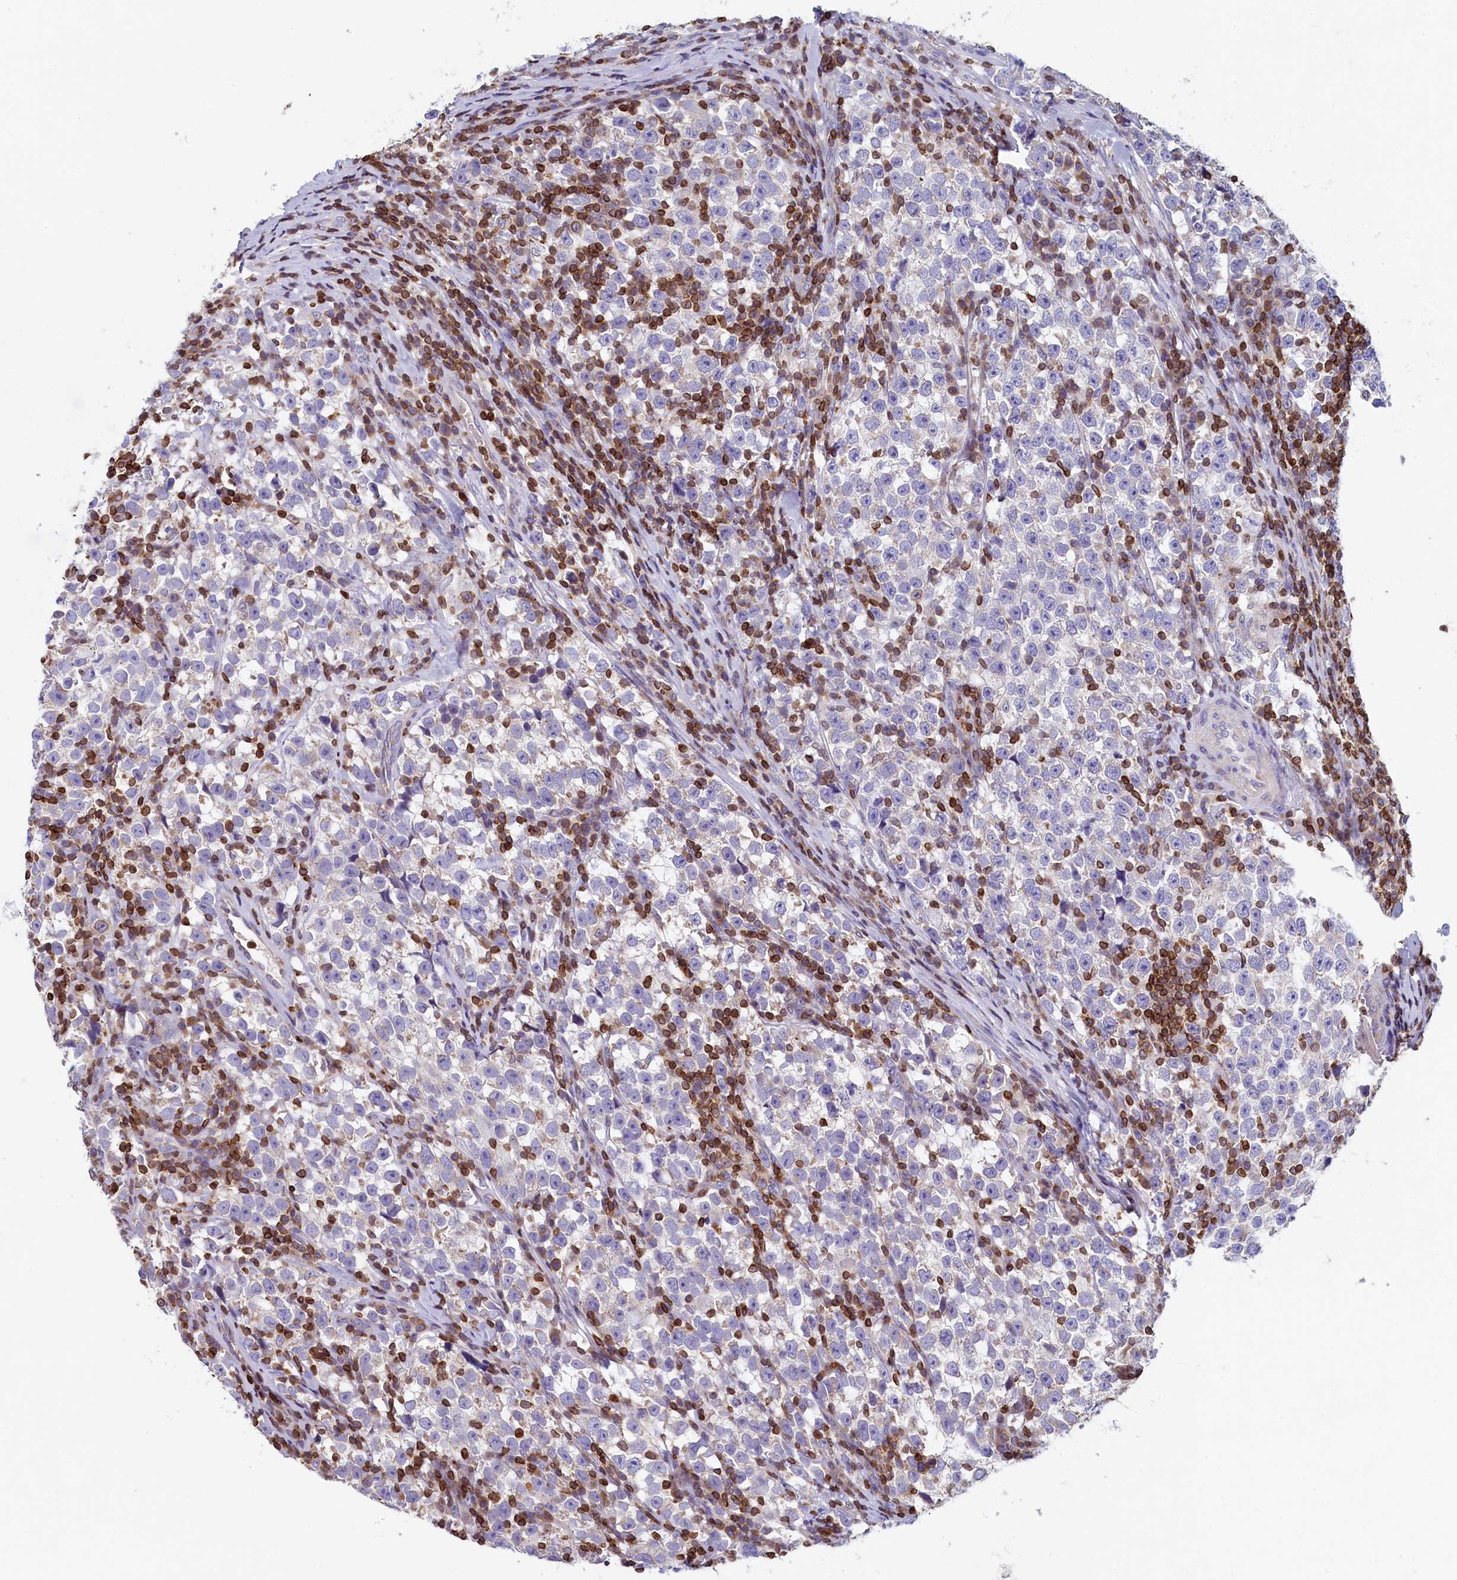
{"staining": {"intensity": "negative", "quantity": "none", "location": "none"}, "tissue": "testis cancer", "cell_type": "Tumor cells", "image_type": "cancer", "snomed": [{"axis": "morphology", "description": "Normal tissue, NOS"}, {"axis": "morphology", "description": "Seminoma, NOS"}, {"axis": "topography", "description": "Testis"}], "caption": "Micrograph shows no significant protein positivity in tumor cells of testis cancer.", "gene": "TRAF3IP3", "patient": {"sex": "male", "age": 43}}